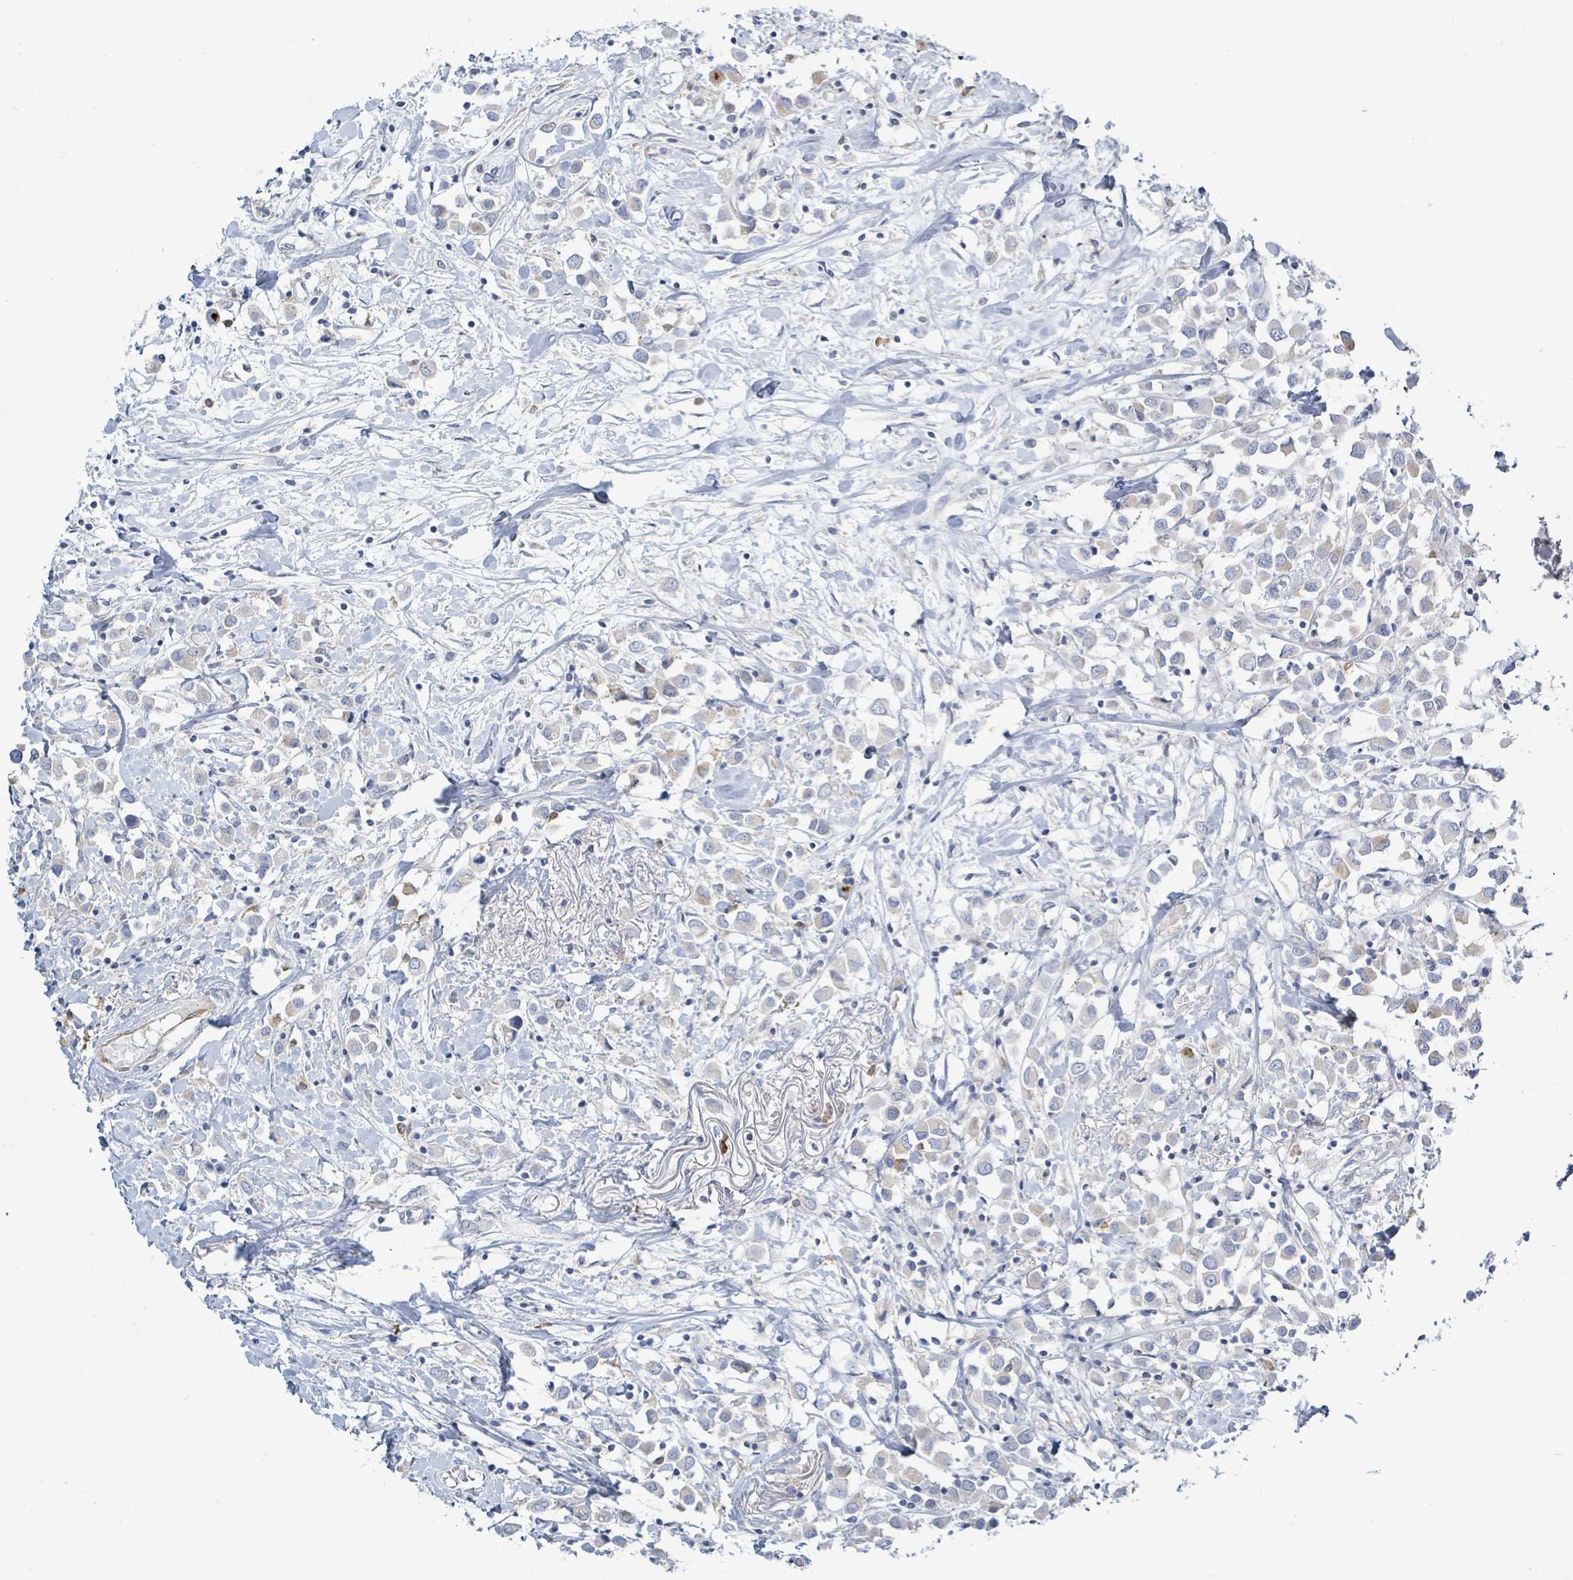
{"staining": {"intensity": "weak", "quantity": "25%-75%", "location": "cytoplasmic/membranous"}, "tissue": "breast cancer", "cell_type": "Tumor cells", "image_type": "cancer", "snomed": [{"axis": "morphology", "description": "Duct carcinoma"}, {"axis": "topography", "description": "Breast"}], "caption": "A high-resolution histopathology image shows IHC staining of breast cancer (intraductal carcinoma), which demonstrates weak cytoplasmic/membranous expression in approximately 25%-75% of tumor cells. (Brightfield microscopy of DAB IHC at high magnification).", "gene": "SIRPB1", "patient": {"sex": "female", "age": 61}}